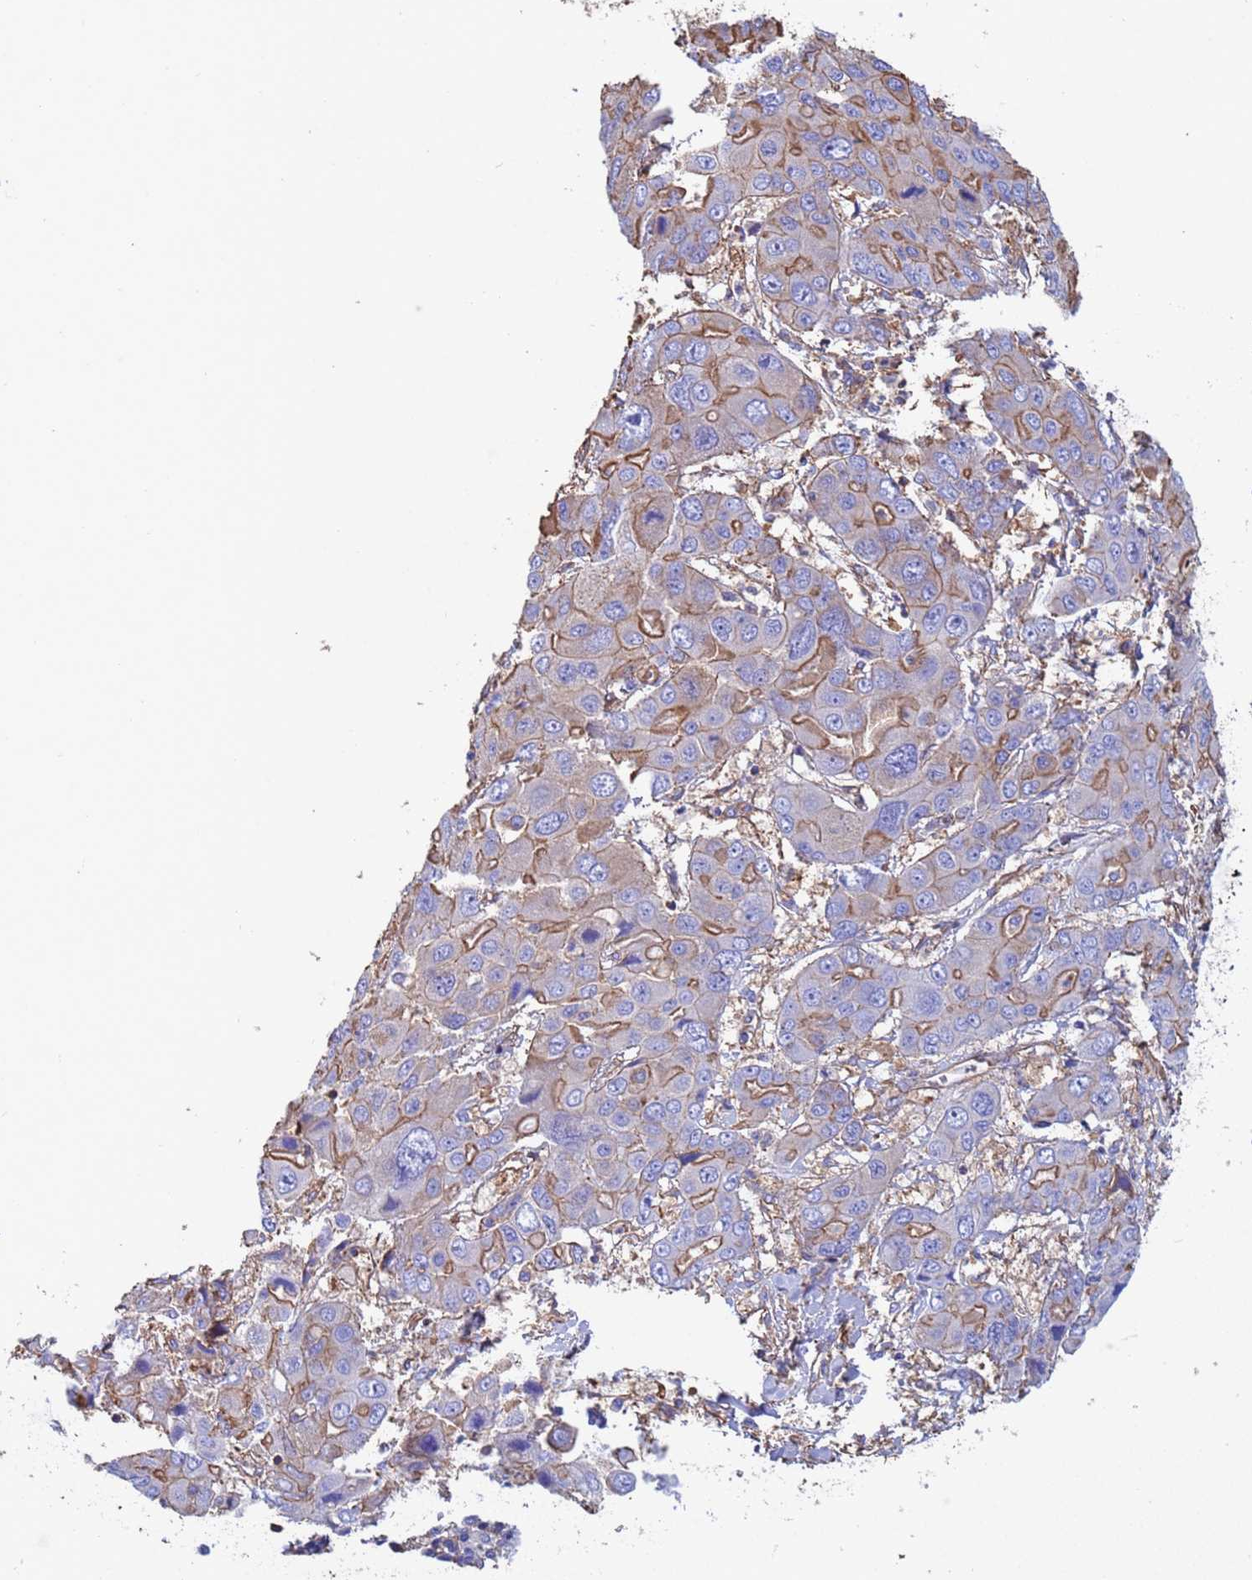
{"staining": {"intensity": "weak", "quantity": "25%-75%", "location": "cytoplasmic/membranous"}, "tissue": "liver cancer", "cell_type": "Tumor cells", "image_type": "cancer", "snomed": [{"axis": "morphology", "description": "Cholangiocarcinoma"}, {"axis": "topography", "description": "Liver"}], "caption": "An image of human liver cholangiocarcinoma stained for a protein displays weak cytoplasmic/membranous brown staining in tumor cells. (brown staining indicates protein expression, while blue staining denotes nuclei).", "gene": "MYL12A", "patient": {"sex": "male", "age": 67}}